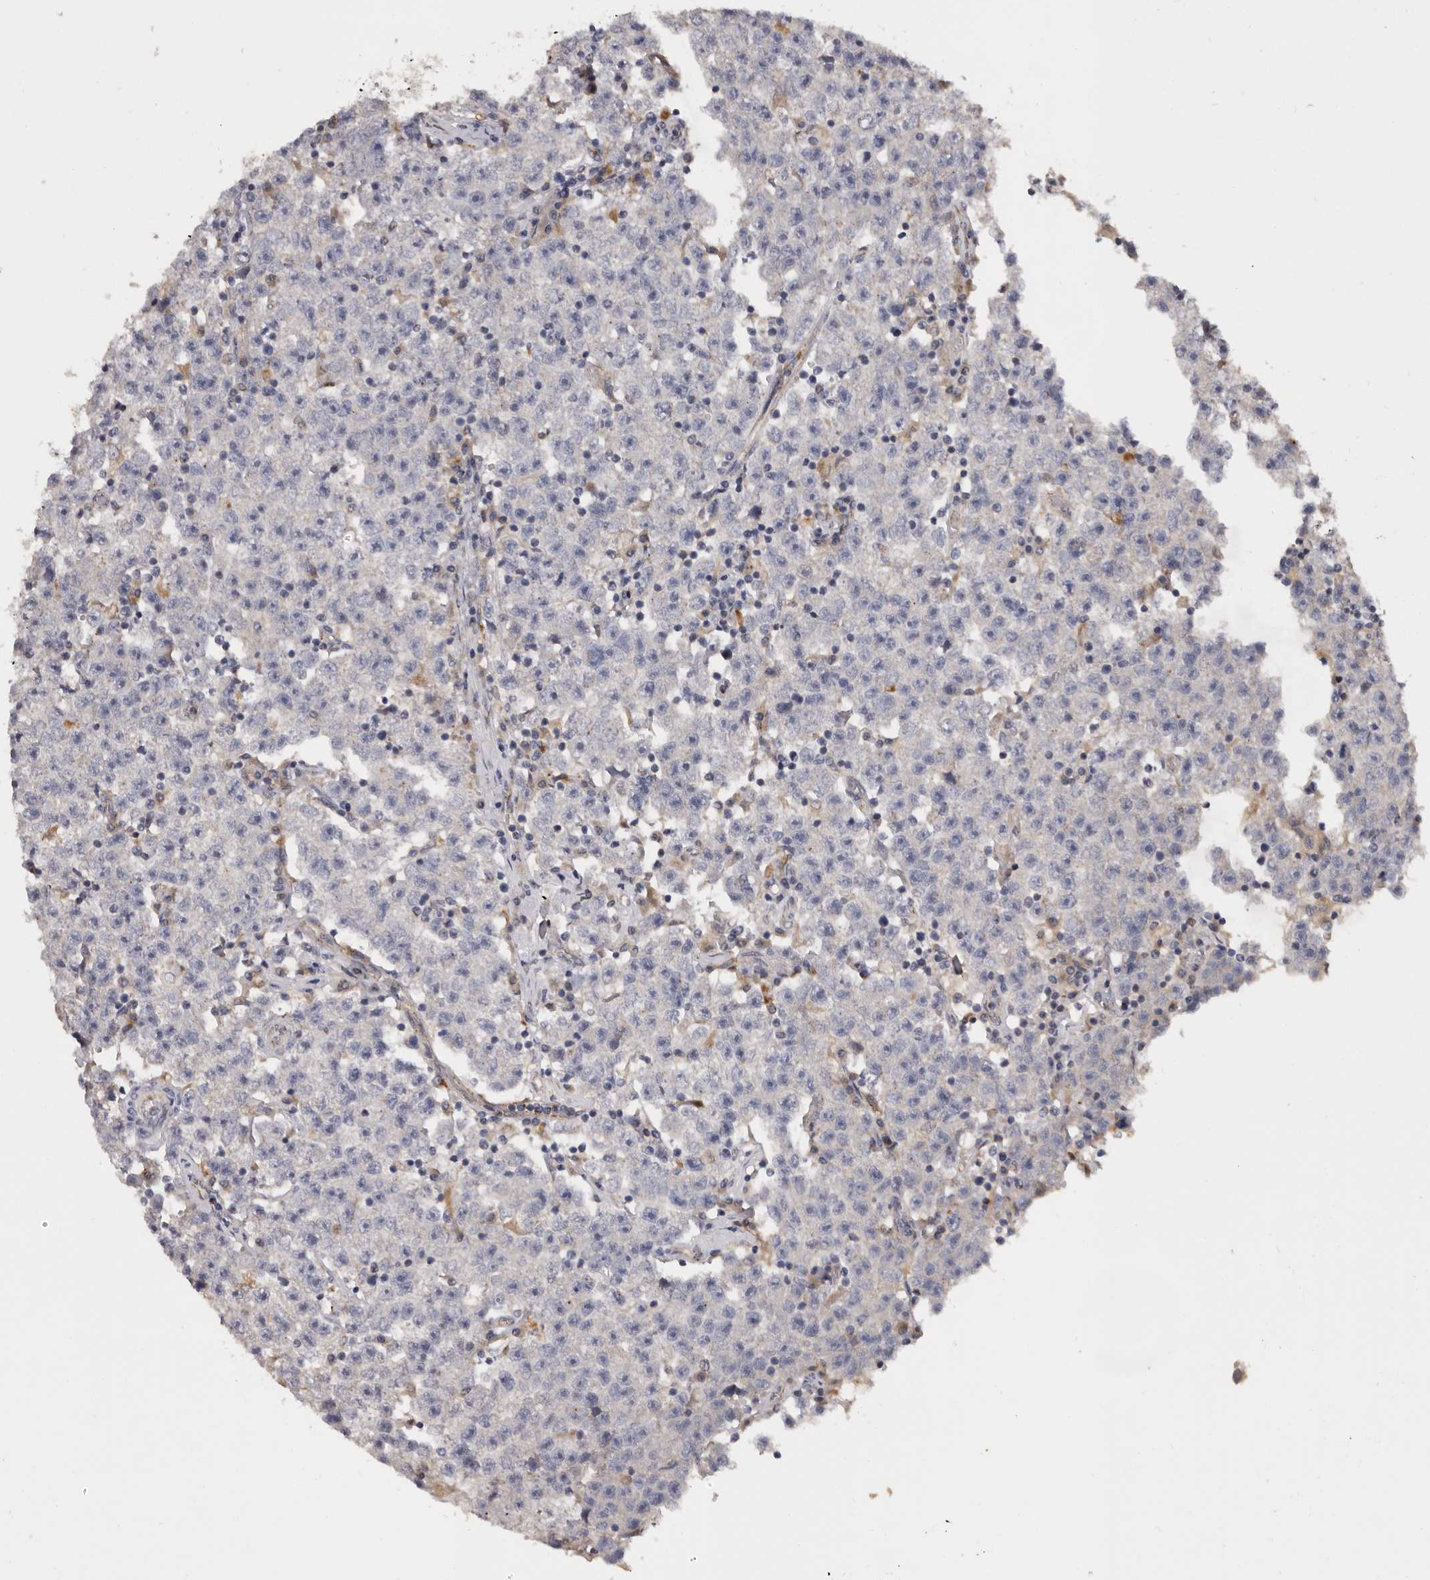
{"staining": {"intensity": "negative", "quantity": "none", "location": "none"}, "tissue": "testis cancer", "cell_type": "Tumor cells", "image_type": "cancer", "snomed": [{"axis": "morphology", "description": "Seminoma, NOS"}, {"axis": "topography", "description": "Testis"}], "caption": "High power microscopy histopathology image of an IHC histopathology image of seminoma (testis), revealing no significant positivity in tumor cells. (DAB IHC visualized using brightfield microscopy, high magnification).", "gene": "DAP", "patient": {"sex": "male", "age": 22}}